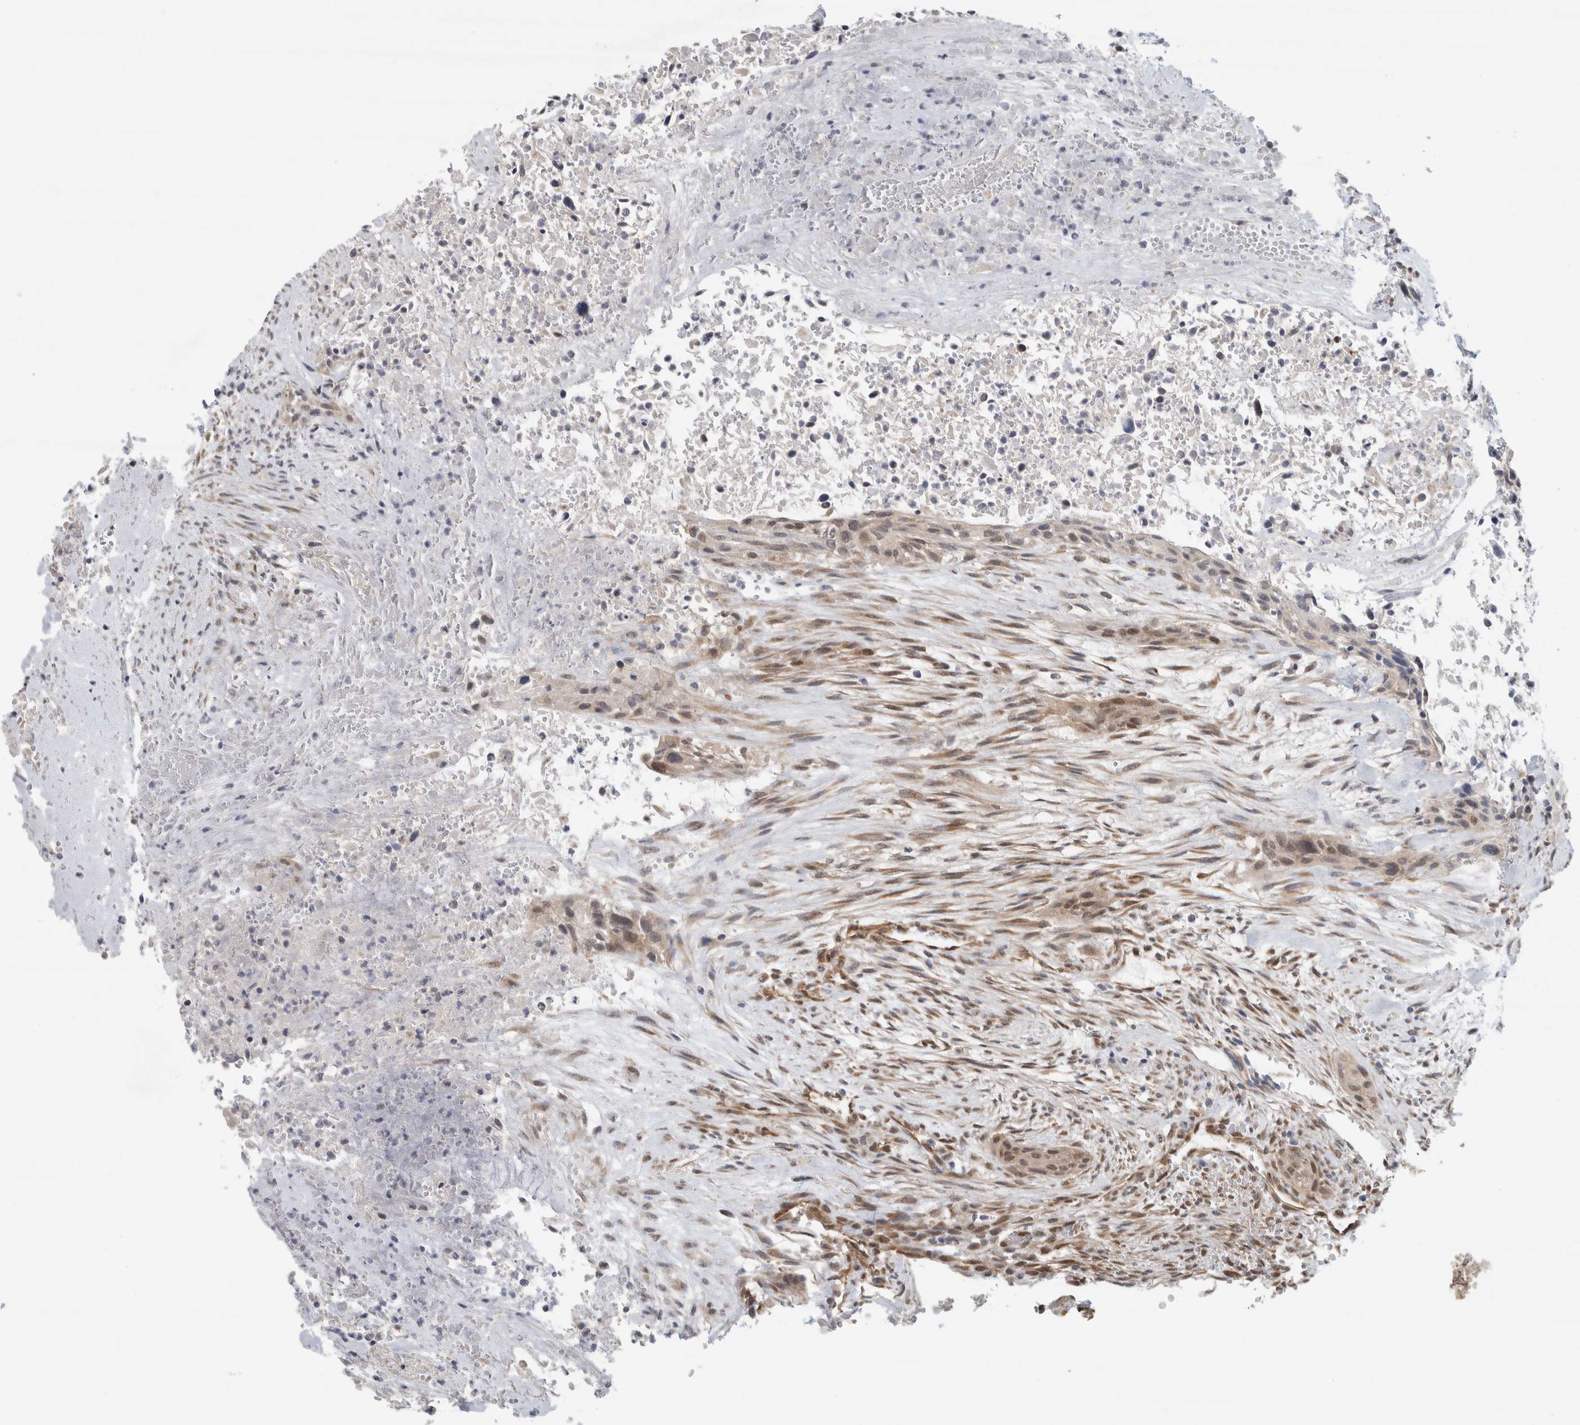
{"staining": {"intensity": "weak", "quantity": "25%-75%", "location": "cytoplasmic/membranous,nuclear"}, "tissue": "urothelial cancer", "cell_type": "Tumor cells", "image_type": "cancer", "snomed": [{"axis": "morphology", "description": "Urothelial carcinoma, High grade"}, {"axis": "topography", "description": "Urinary bladder"}], "caption": "About 25%-75% of tumor cells in urothelial carcinoma (high-grade) show weak cytoplasmic/membranous and nuclear protein positivity as visualized by brown immunohistochemical staining.", "gene": "EIF4G3", "patient": {"sex": "male", "age": 35}}